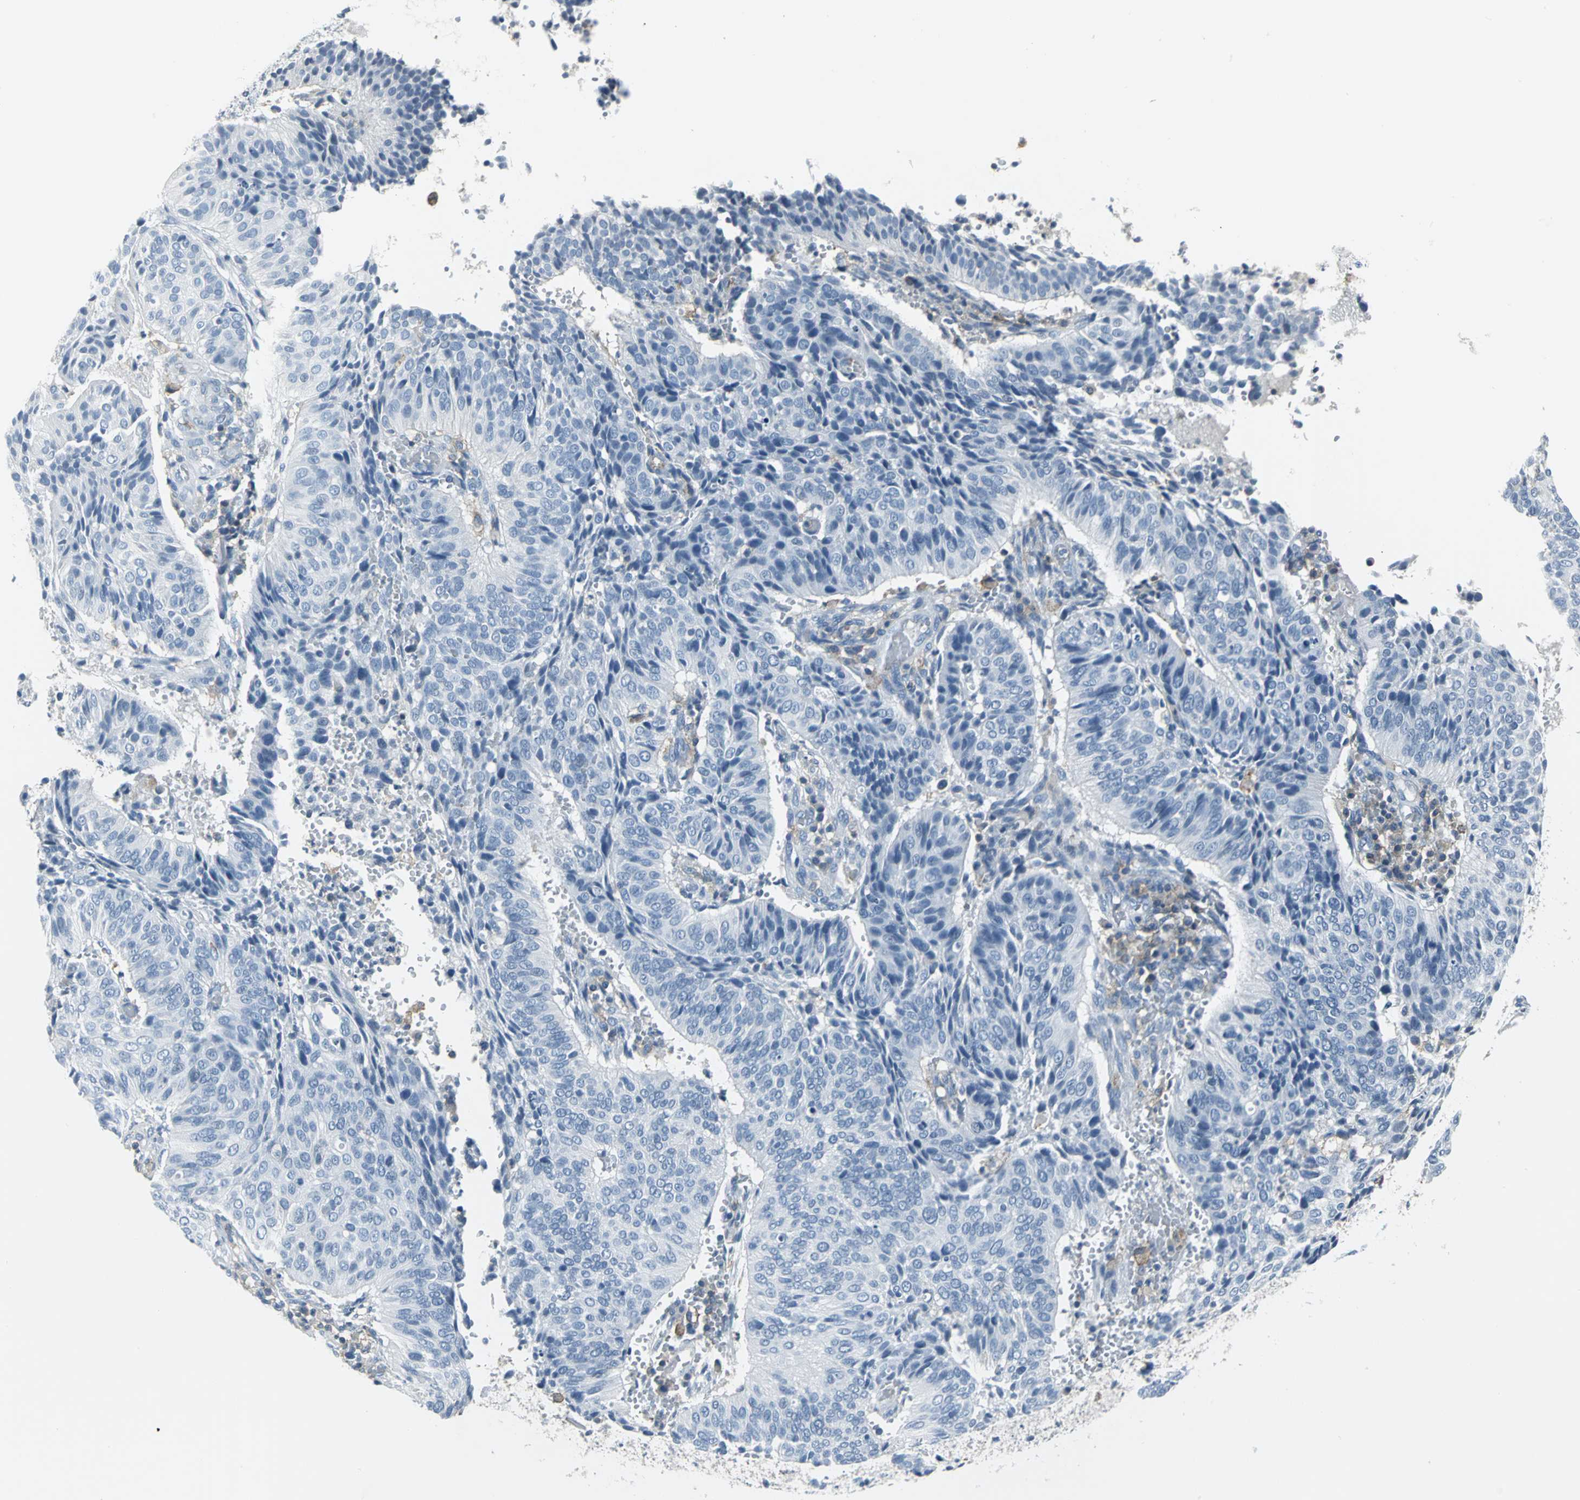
{"staining": {"intensity": "negative", "quantity": "none", "location": "none"}, "tissue": "cervical cancer", "cell_type": "Tumor cells", "image_type": "cancer", "snomed": [{"axis": "morphology", "description": "Squamous cell carcinoma, NOS"}, {"axis": "topography", "description": "Cervix"}], "caption": "The photomicrograph reveals no staining of tumor cells in cervical cancer (squamous cell carcinoma).", "gene": "IQGAP2", "patient": {"sex": "female", "age": 39}}